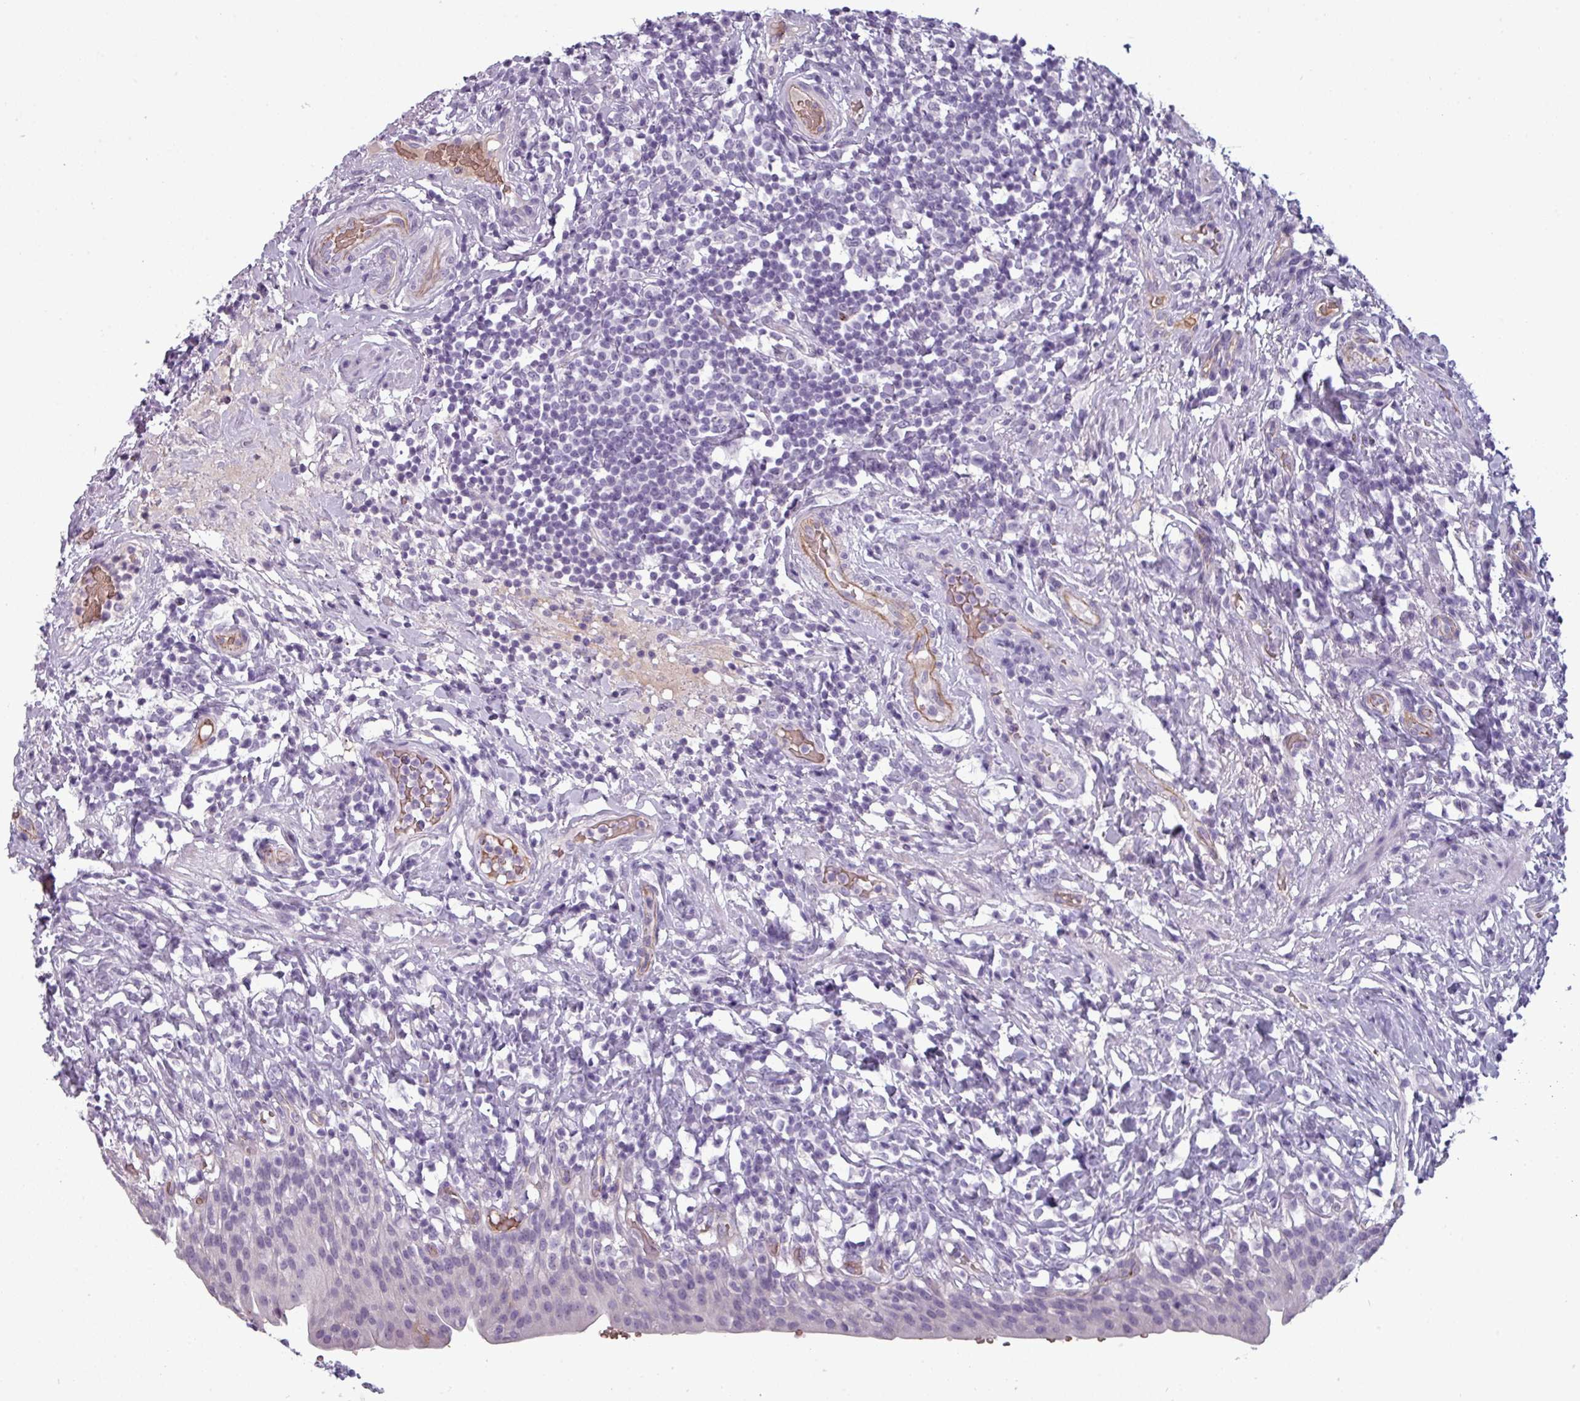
{"staining": {"intensity": "negative", "quantity": "none", "location": "none"}, "tissue": "urinary bladder", "cell_type": "Urothelial cells", "image_type": "normal", "snomed": [{"axis": "morphology", "description": "Normal tissue, NOS"}, {"axis": "morphology", "description": "Inflammation, NOS"}, {"axis": "topography", "description": "Urinary bladder"}], "caption": "Image shows no protein expression in urothelial cells of benign urinary bladder.", "gene": "AREL1", "patient": {"sex": "male", "age": 64}}